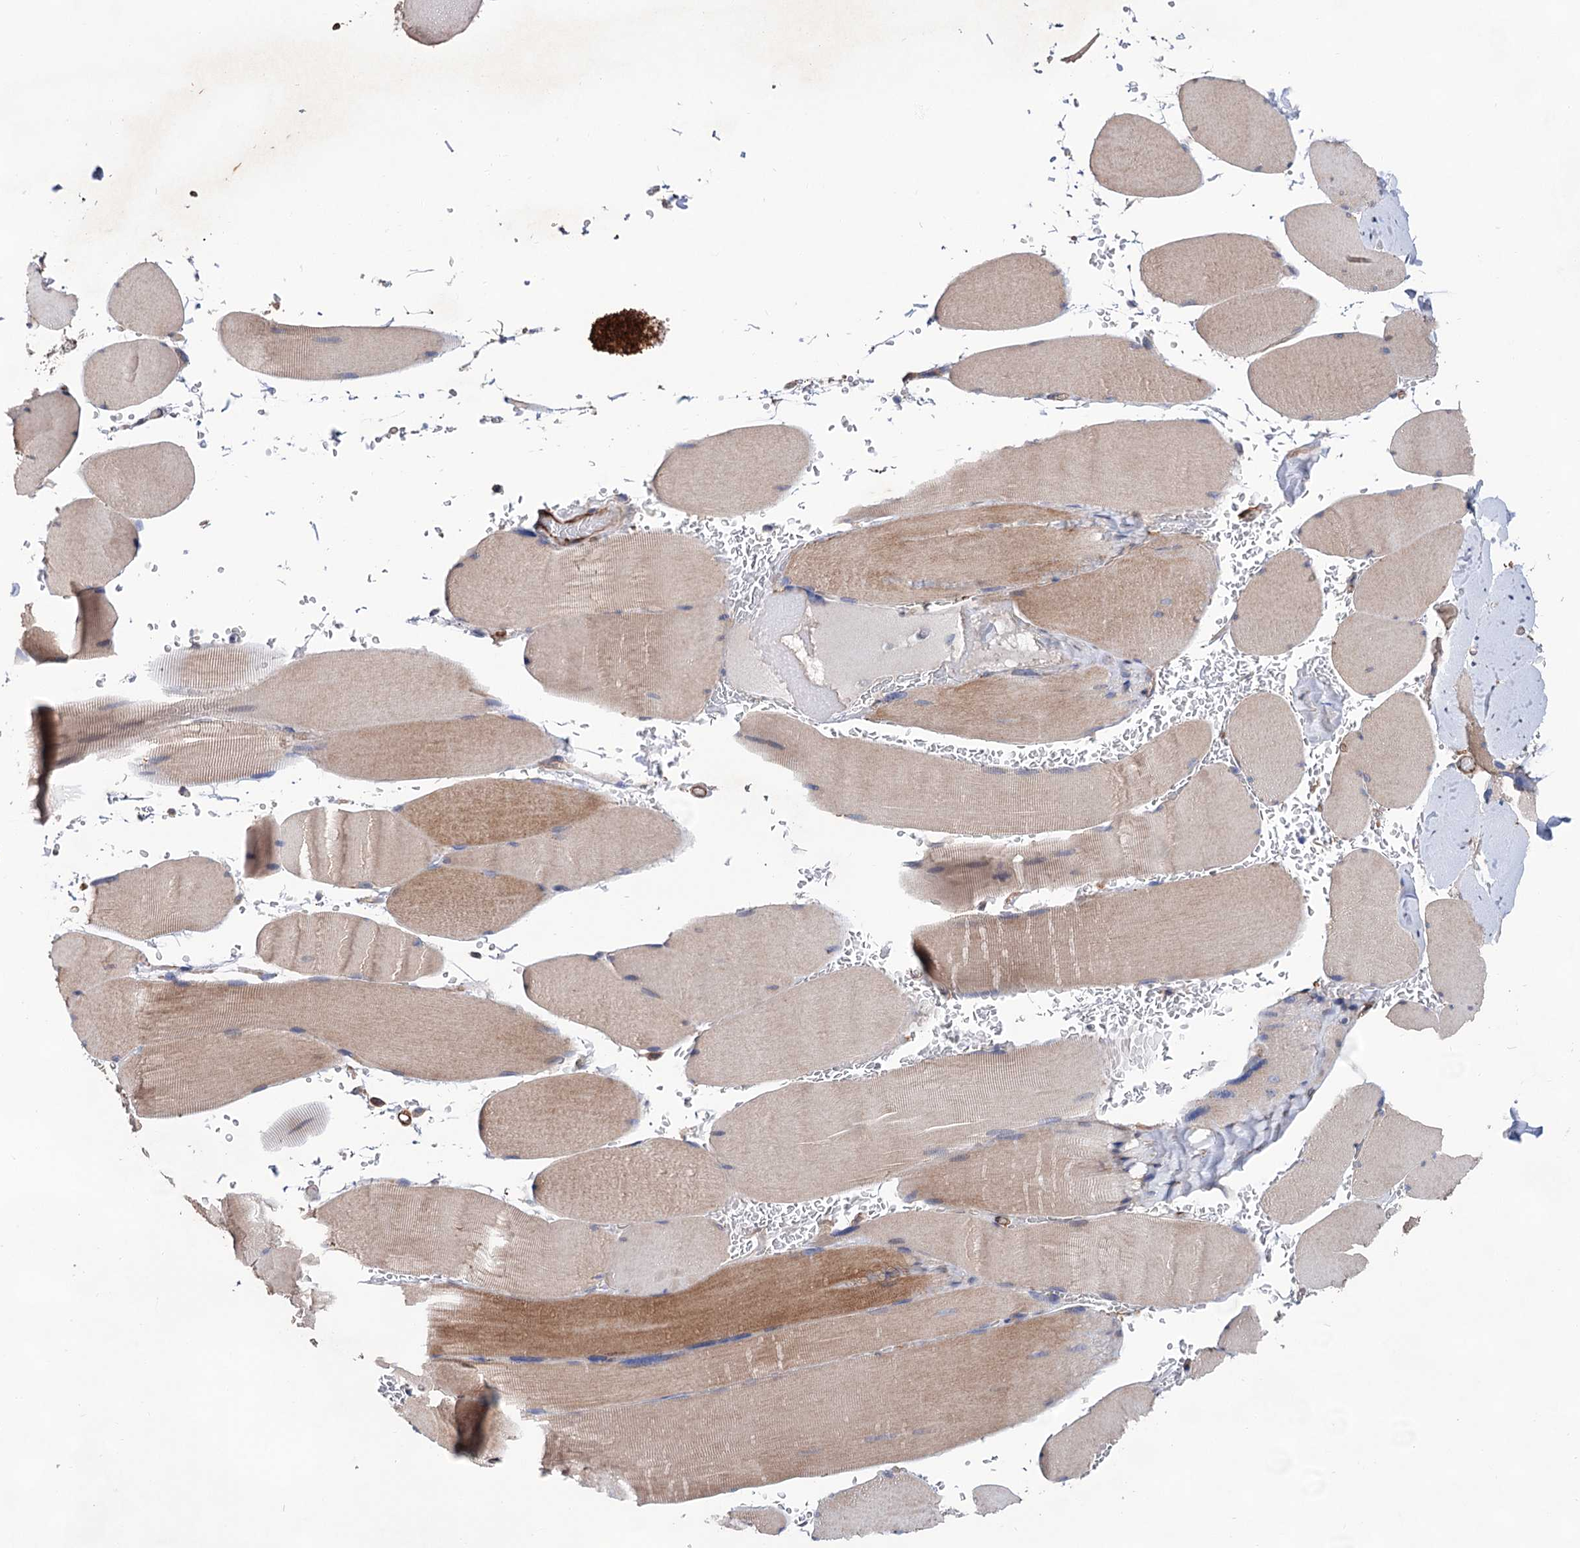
{"staining": {"intensity": "moderate", "quantity": "25%-75%", "location": "cytoplasmic/membranous"}, "tissue": "skeletal muscle", "cell_type": "Myocytes", "image_type": "normal", "snomed": [{"axis": "morphology", "description": "Normal tissue, NOS"}, {"axis": "topography", "description": "Skeletal muscle"}, {"axis": "topography", "description": "Head-Neck"}], "caption": "Immunohistochemical staining of normal human skeletal muscle exhibits moderate cytoplasmic/membranous protein expression in about 25%-75% of myocytes.", "gene": "TMTC3", "patient": {"sex": "male", "age": 66}}